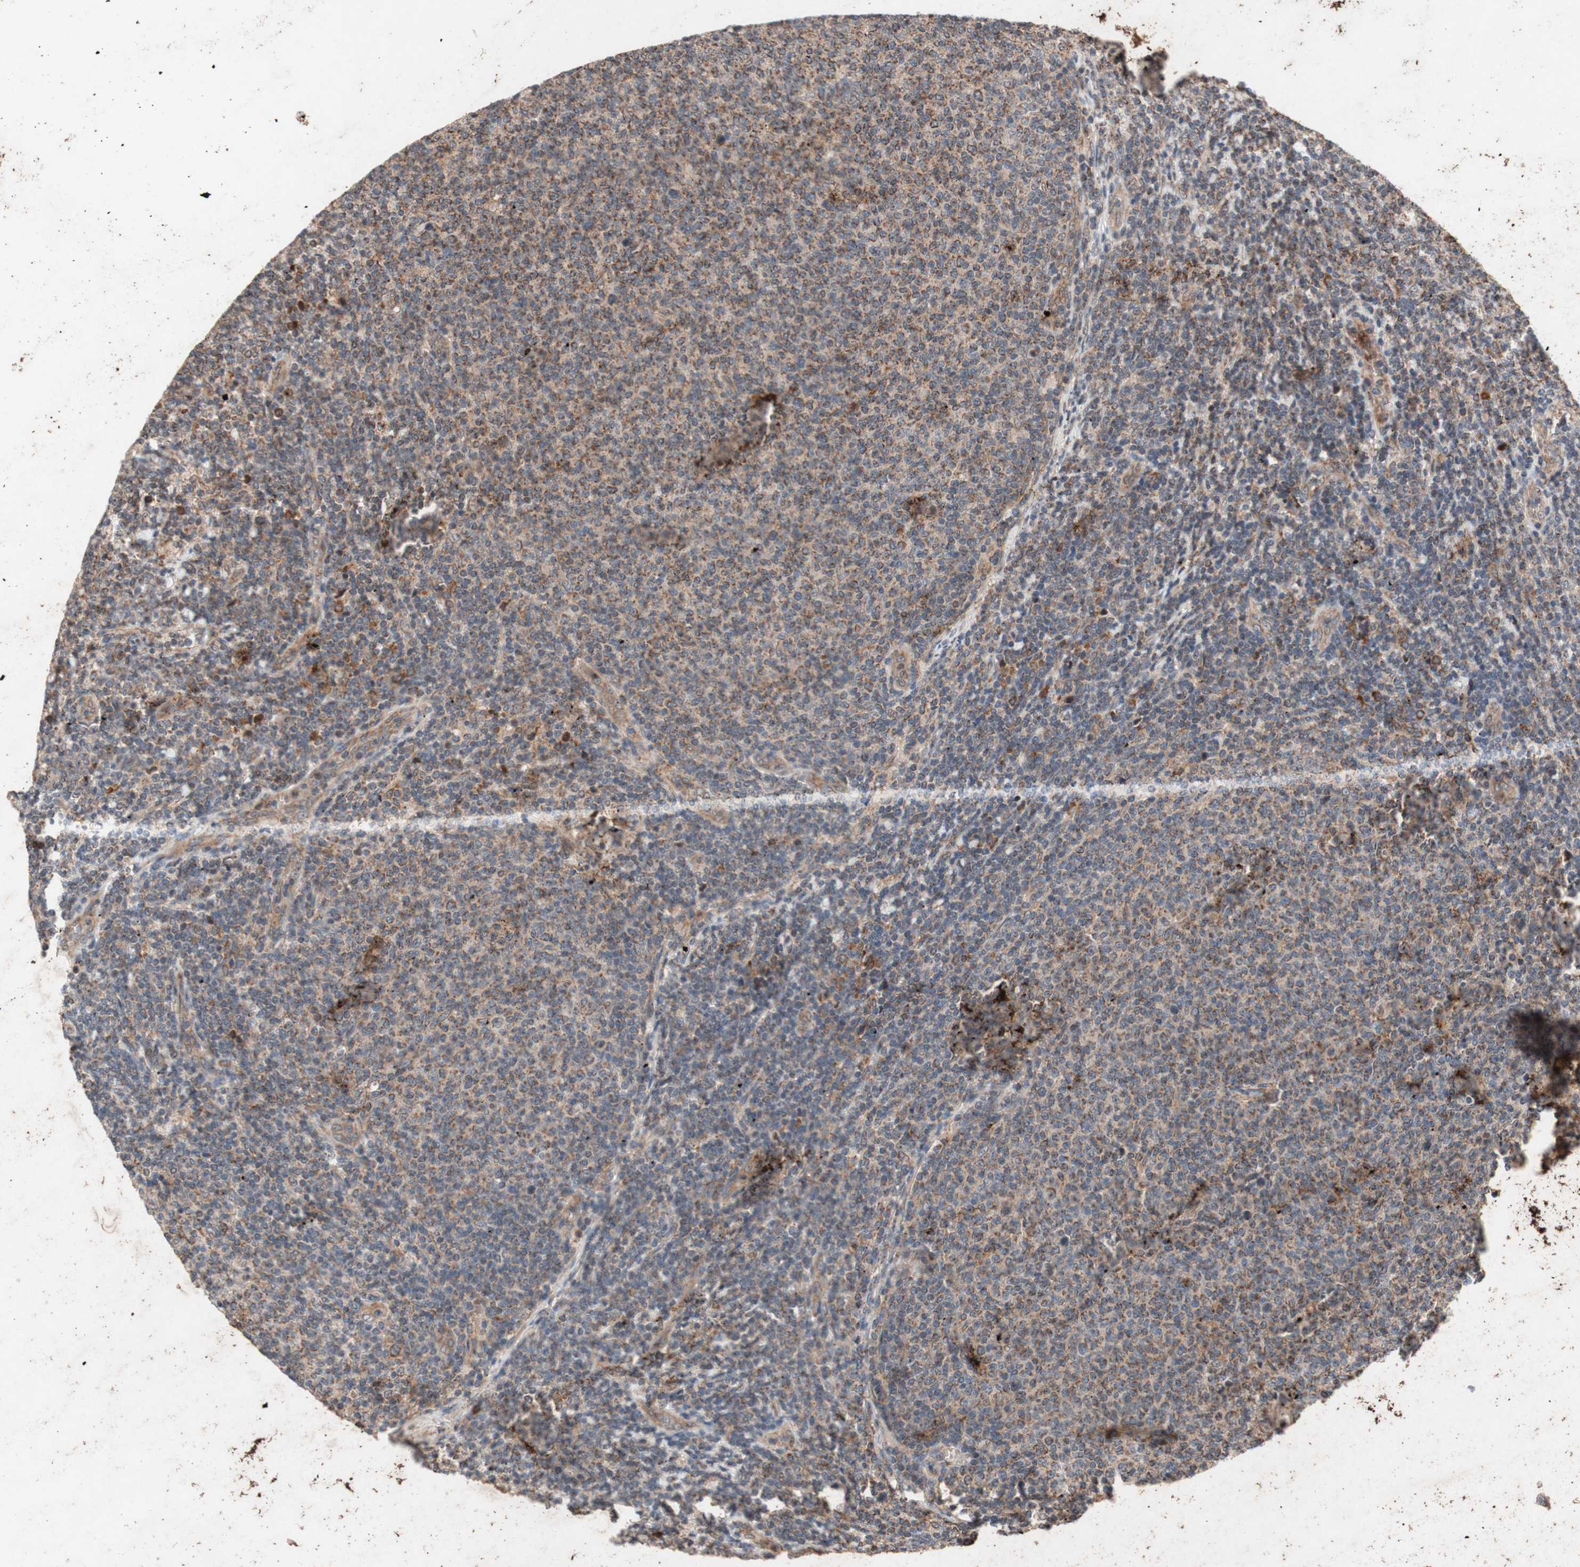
{"staining": {"intensity": "moderate", "quantity": ">75%", "location": "cytoplasmic/membranous"}, "tissue": "lymphoma", "cell_type": "Tumor cells", "image_type": "cancer", "snomed": [{"axis": "morphology", "description": "Malignant lymphoma, non-Hodgkin's type, Low grade"}, {"axis": "topography", "description": "Lymph node"}], "caption": "Lymphoma stained with immunohistochemistry (IHC) displays moderate cytoplasmic/membranous positivity in about >75% of tumor cells.", "gene": "DDOST", "patient": {"sex": "male", "age": 66}}